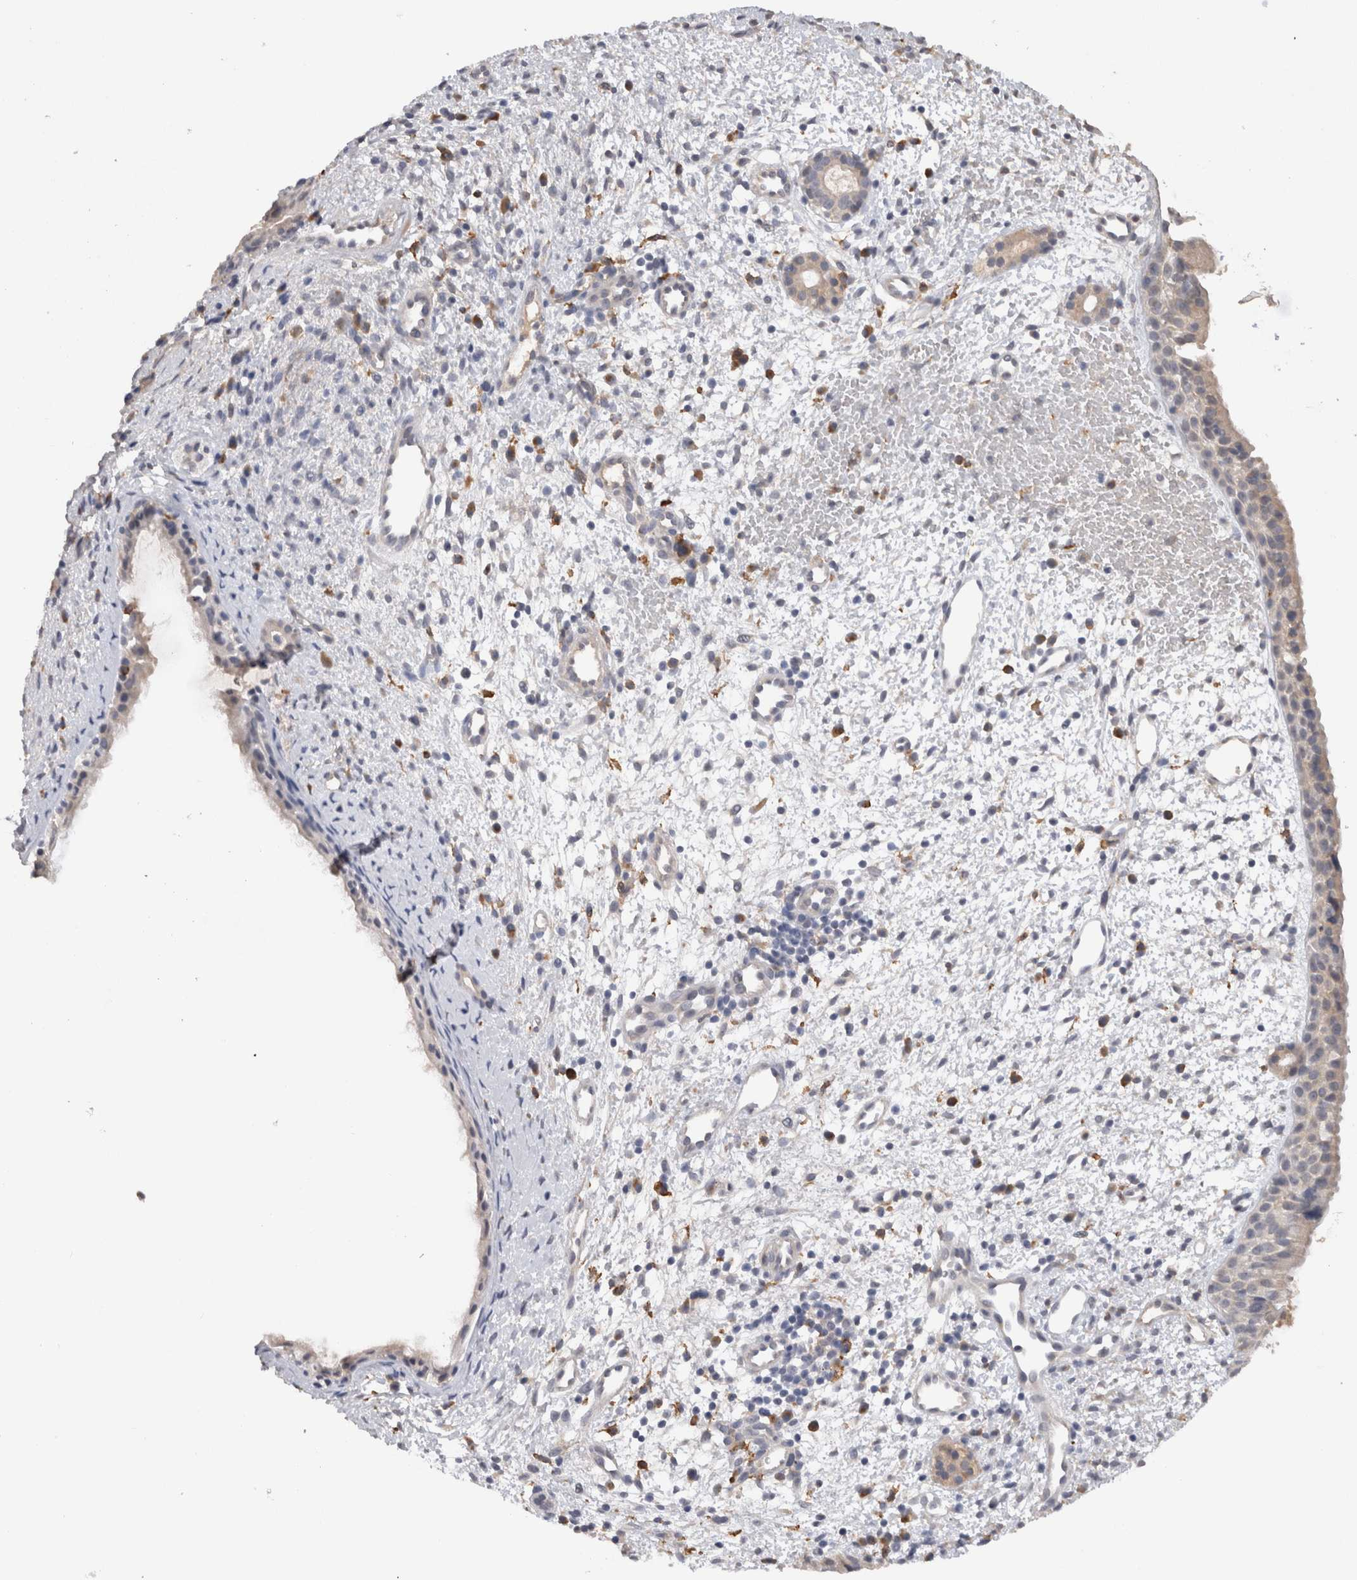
{"staining": {"intensity": "weak", "quantity": "<25%", "location": "cytoplasmic/membranous"}, "tissue": "nasopharynx", "cell_type": "Respiratory epithelial cells", "image_type": "normal", "snomed": [{"axis": "morphology", "description": "Normal tissue, NOS"}, {"axis": "topography", "description": "Nasopharynx"}], "caption": "IHC of benign human nasopharynx displays no positivity in respiratory epithelial cells. (Brightfield microscopy of DAB immunohistochemistry at high magnification).", "gene": "VSIG4", "patient": {"sex": "male", "age": 22}}